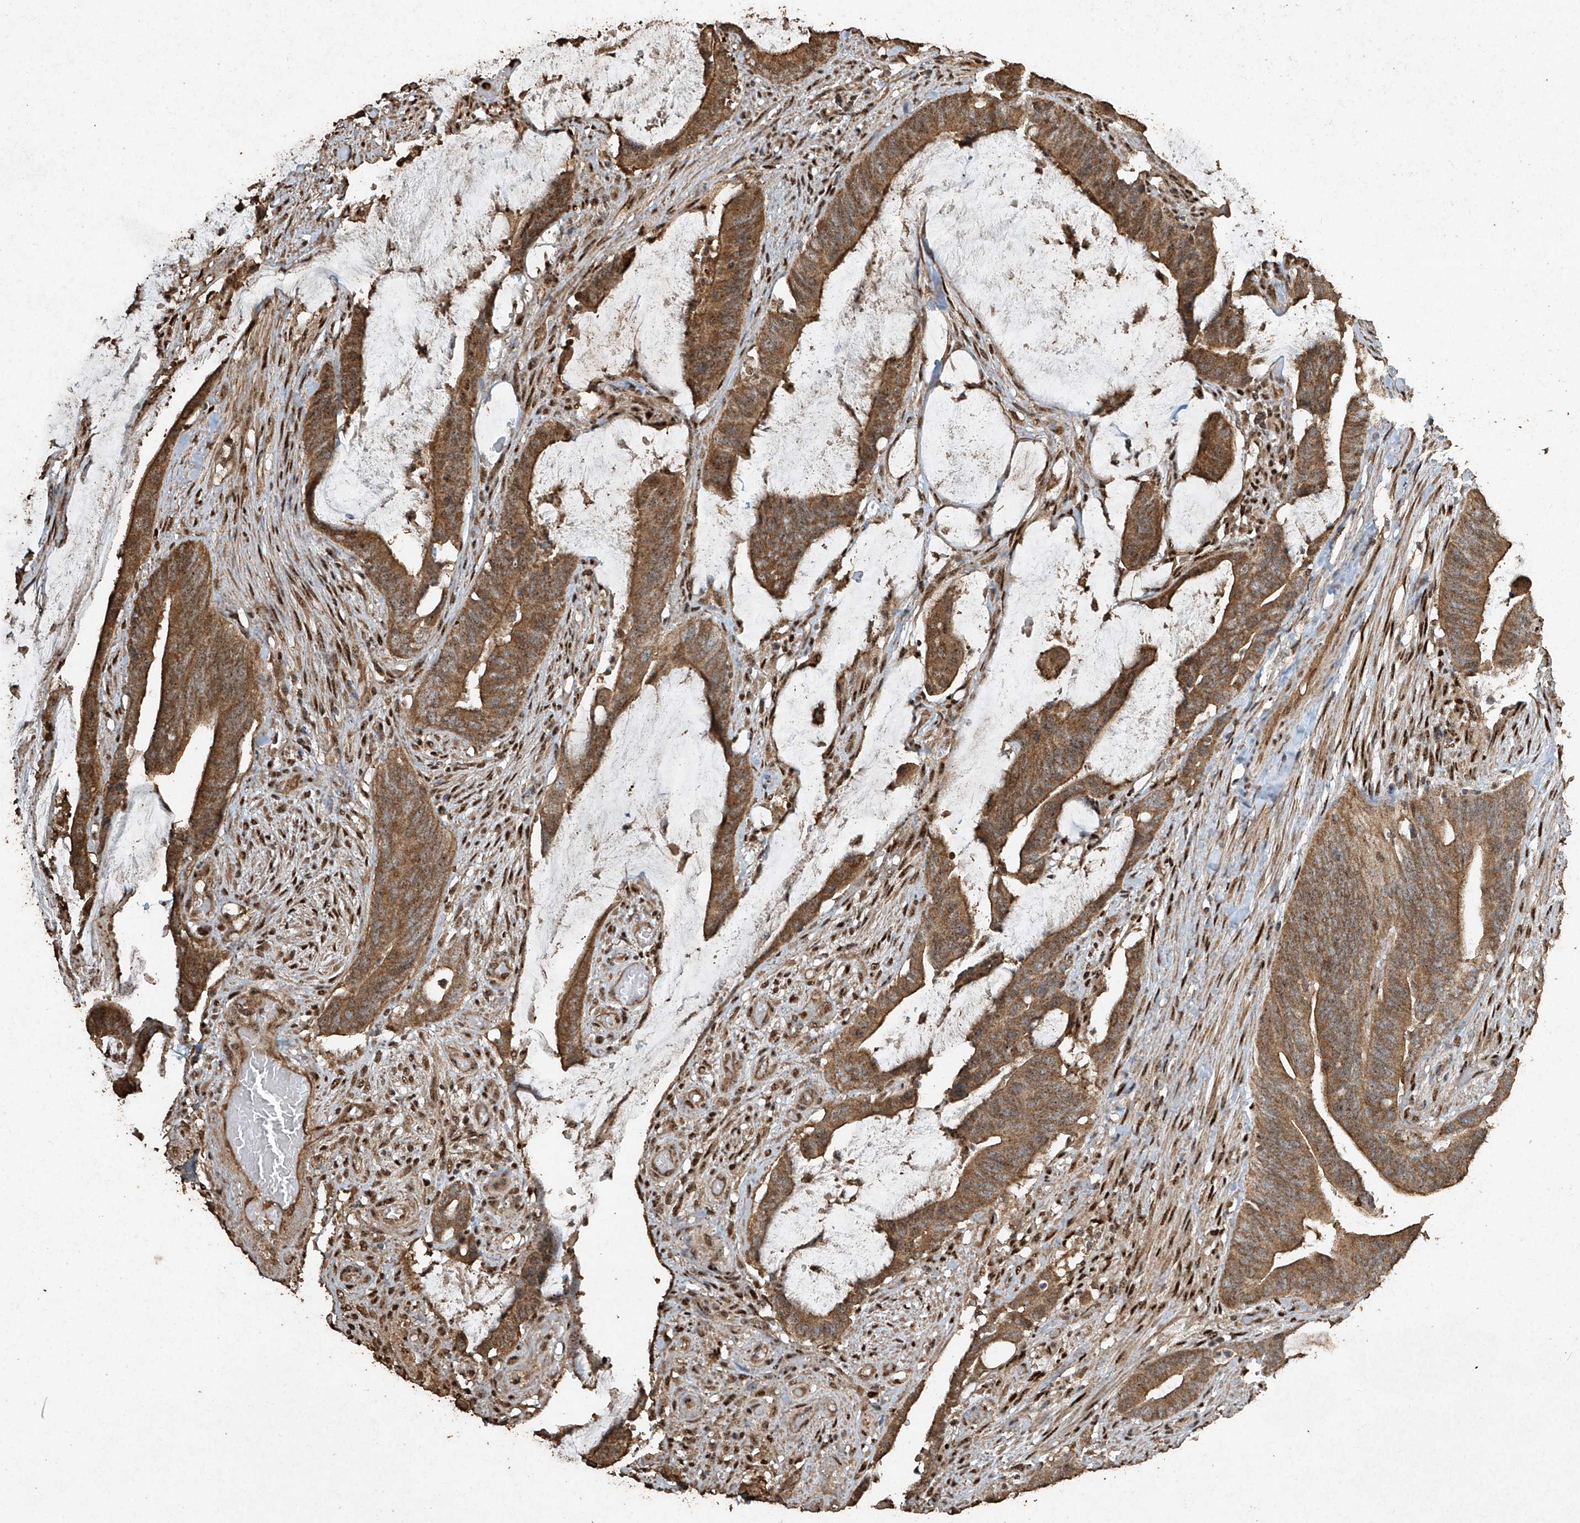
{"staining": {"intensity": "strong", "quantity": ">75%", "location": "cytoplasmic/membranous"}, "tissue": "colorectal cancer", "cell_type": "Tumor cells", "image_type": "cancer", "snomed": [{"axis": "morphology", "description": "Adenocarcinoma, NOS"}, {"axis": "topography", "description": "Rectum"}], "caption": "Strong cytoplasmic/membranous protein positivity is appreciated in approximately >75% of tumor cells in colorectal adenocarcinoma.", "gene": "ERBB3", "patient": {"sex": "female", "age": 66}}